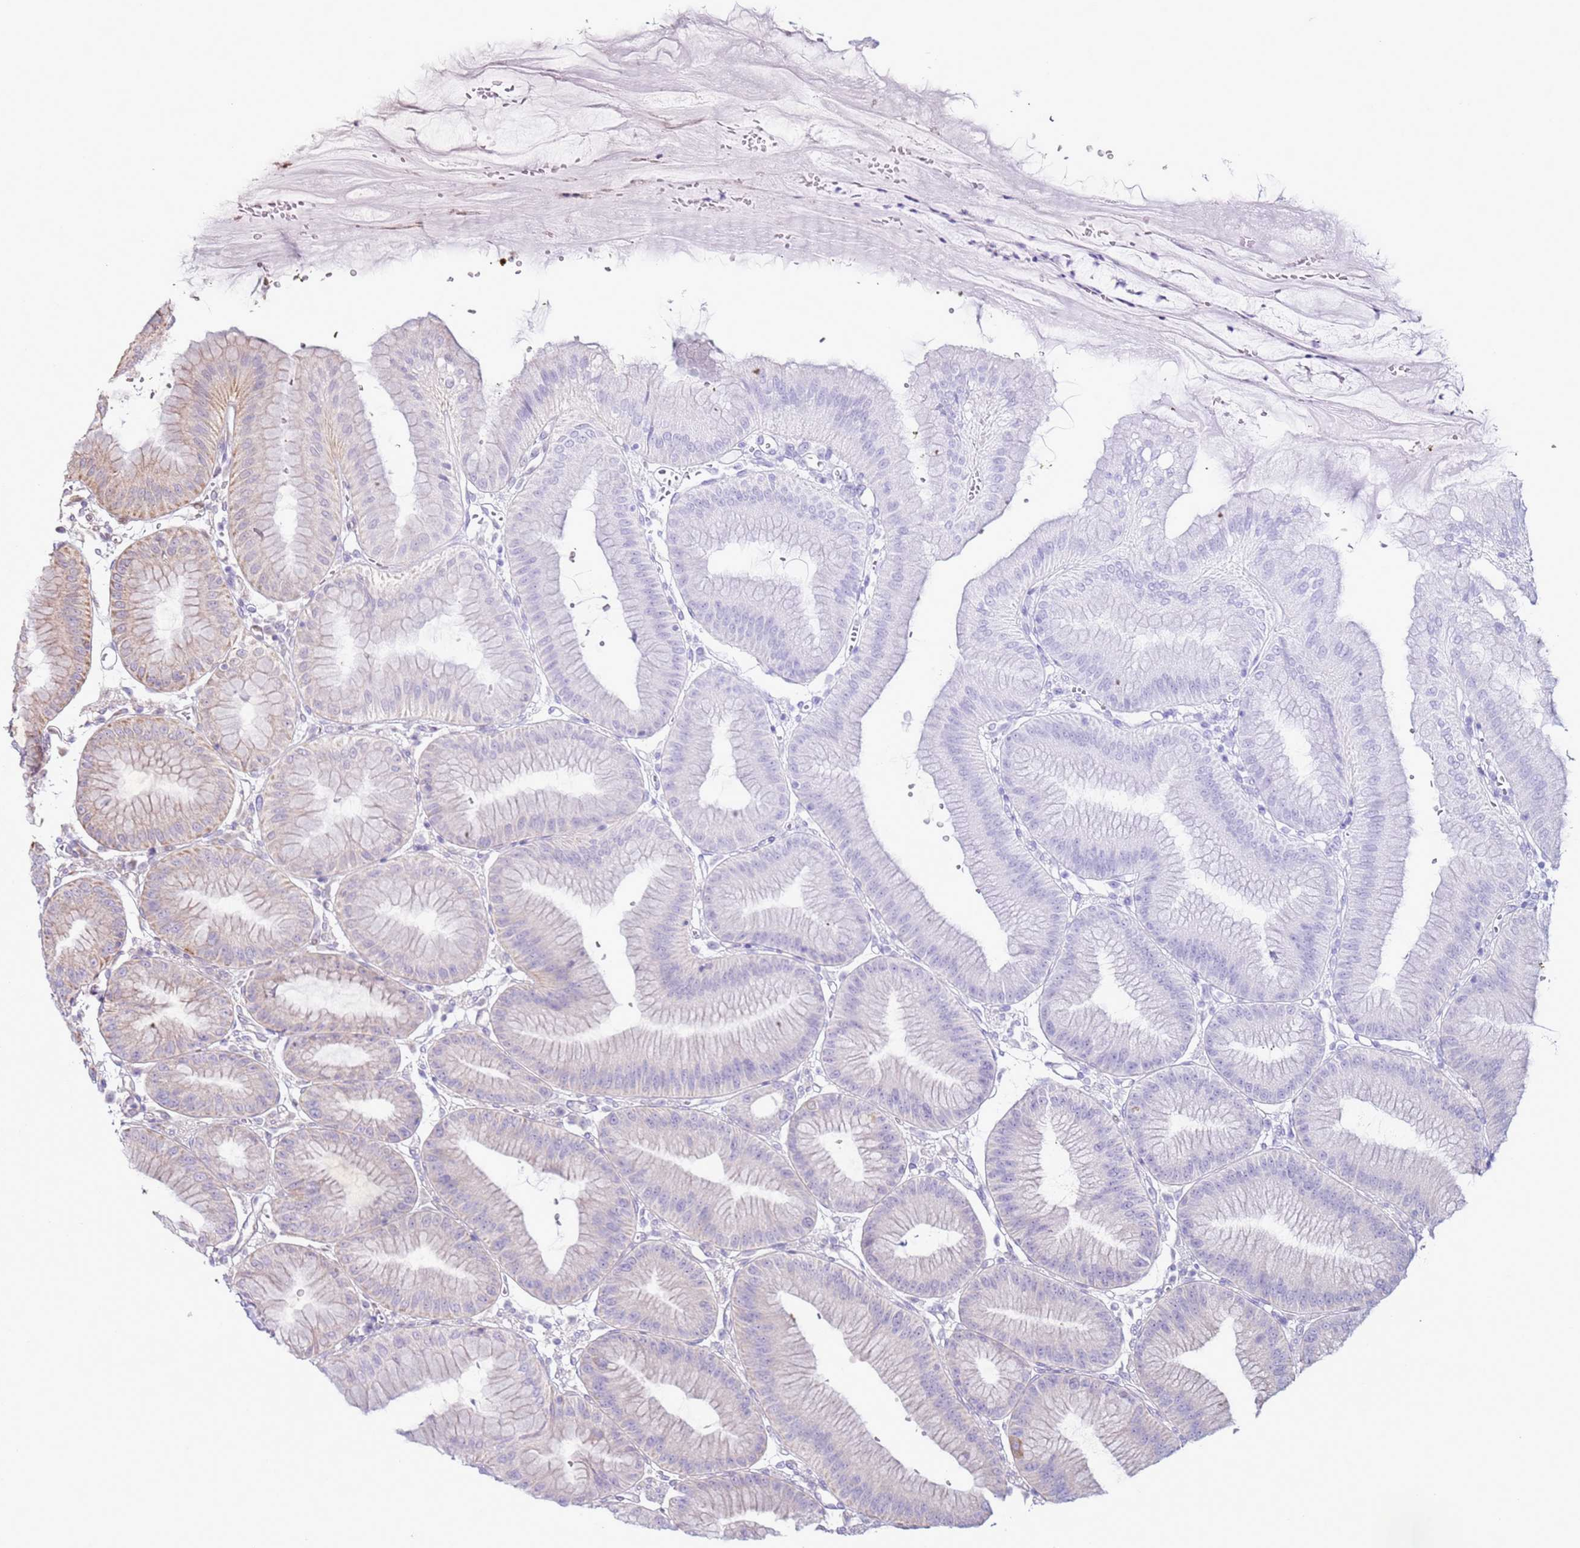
{"staining": {"intensity": "weak", "quantity": "<25%", "location": "cytoplasmic/membranous,nuclear"}, "tissue": "stomach", "cell_type": "Glandular cells", "image_type": "normal", "snomed": [{"axis": "morphology", "description": "Normal tissue, NOS"}, {"axis": "topography", "description": "Stomach, lower"}], "caption": "Immunohistochemistry of benign human stomach reveals no expression in glandular cells.", "gene": "PCTP", "patient": {"sex": "male", "age": 71}}